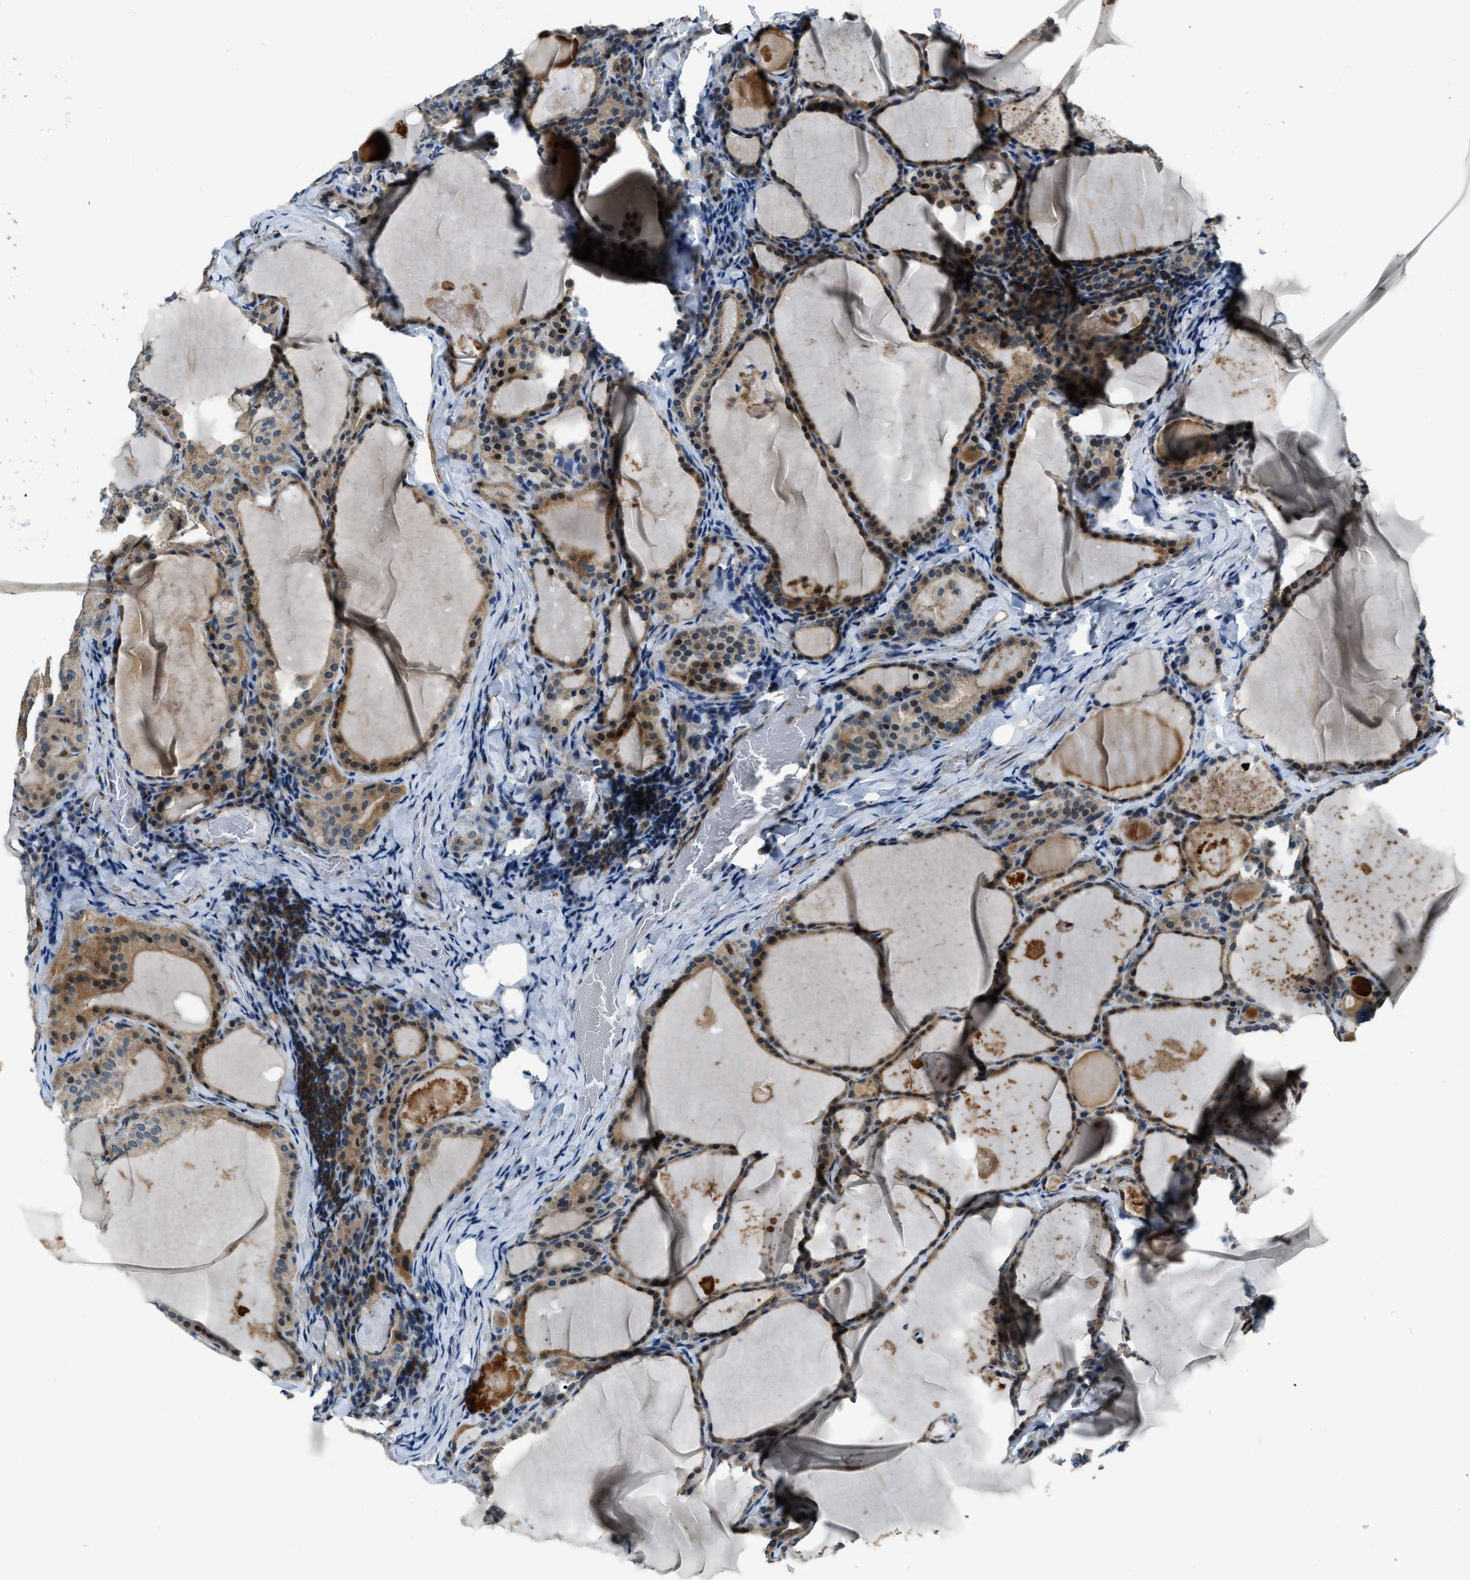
{"staining": {"intensity": "moderate", "quantity": ">75%", "location": "cytoplasmic/membranous"}, "tissue": "thyroid cancer", "cell_type": "Tumor cells", "image_type": "cancer", "snomed": [{"axis": "morphology", "description": "Papillary adenocarcinoma, NOS"}, {"axis": "topography", "description": "Thyroid gland"}], "caption": "A brown stain labels moderate cytoplasmic/membranous expression of a protein in thyroid cancer tumor cells.", "gene": "NUDCD3", "patient": {"sex": "female", "age": 42}}